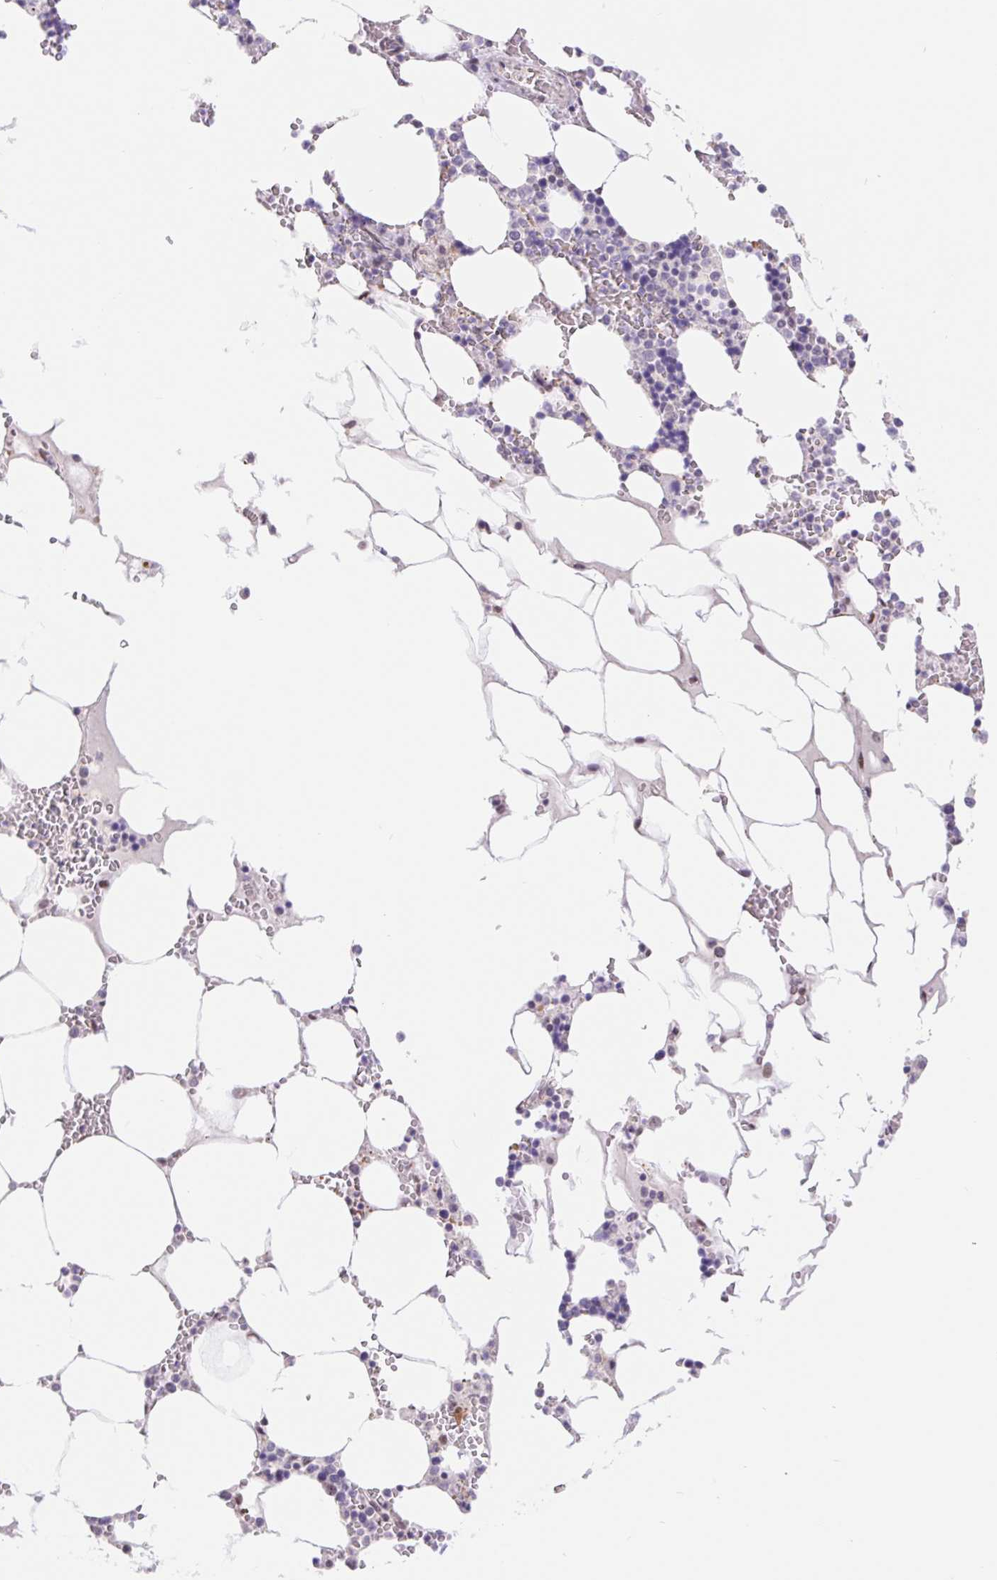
{"staining": {"intensity": "negative", "quantity": "none", "location": "none"}, "tissue": "bone marrow", "cell_type": "Hematopoietic cells", "image_type": "normal", "snomed": [{"axis": "morphology", "description": "Normal tissue, NOS"}, {"axis": "topography", "description": "Bone marrow"}], "caption": "Immunohistochemistry of unremarkable bone marrow exhibits no staining in hematopoietic cells. Nuclei are stained in blue.", "gene": "CAND1", "patient": {"sex": "male", "age": 64}}